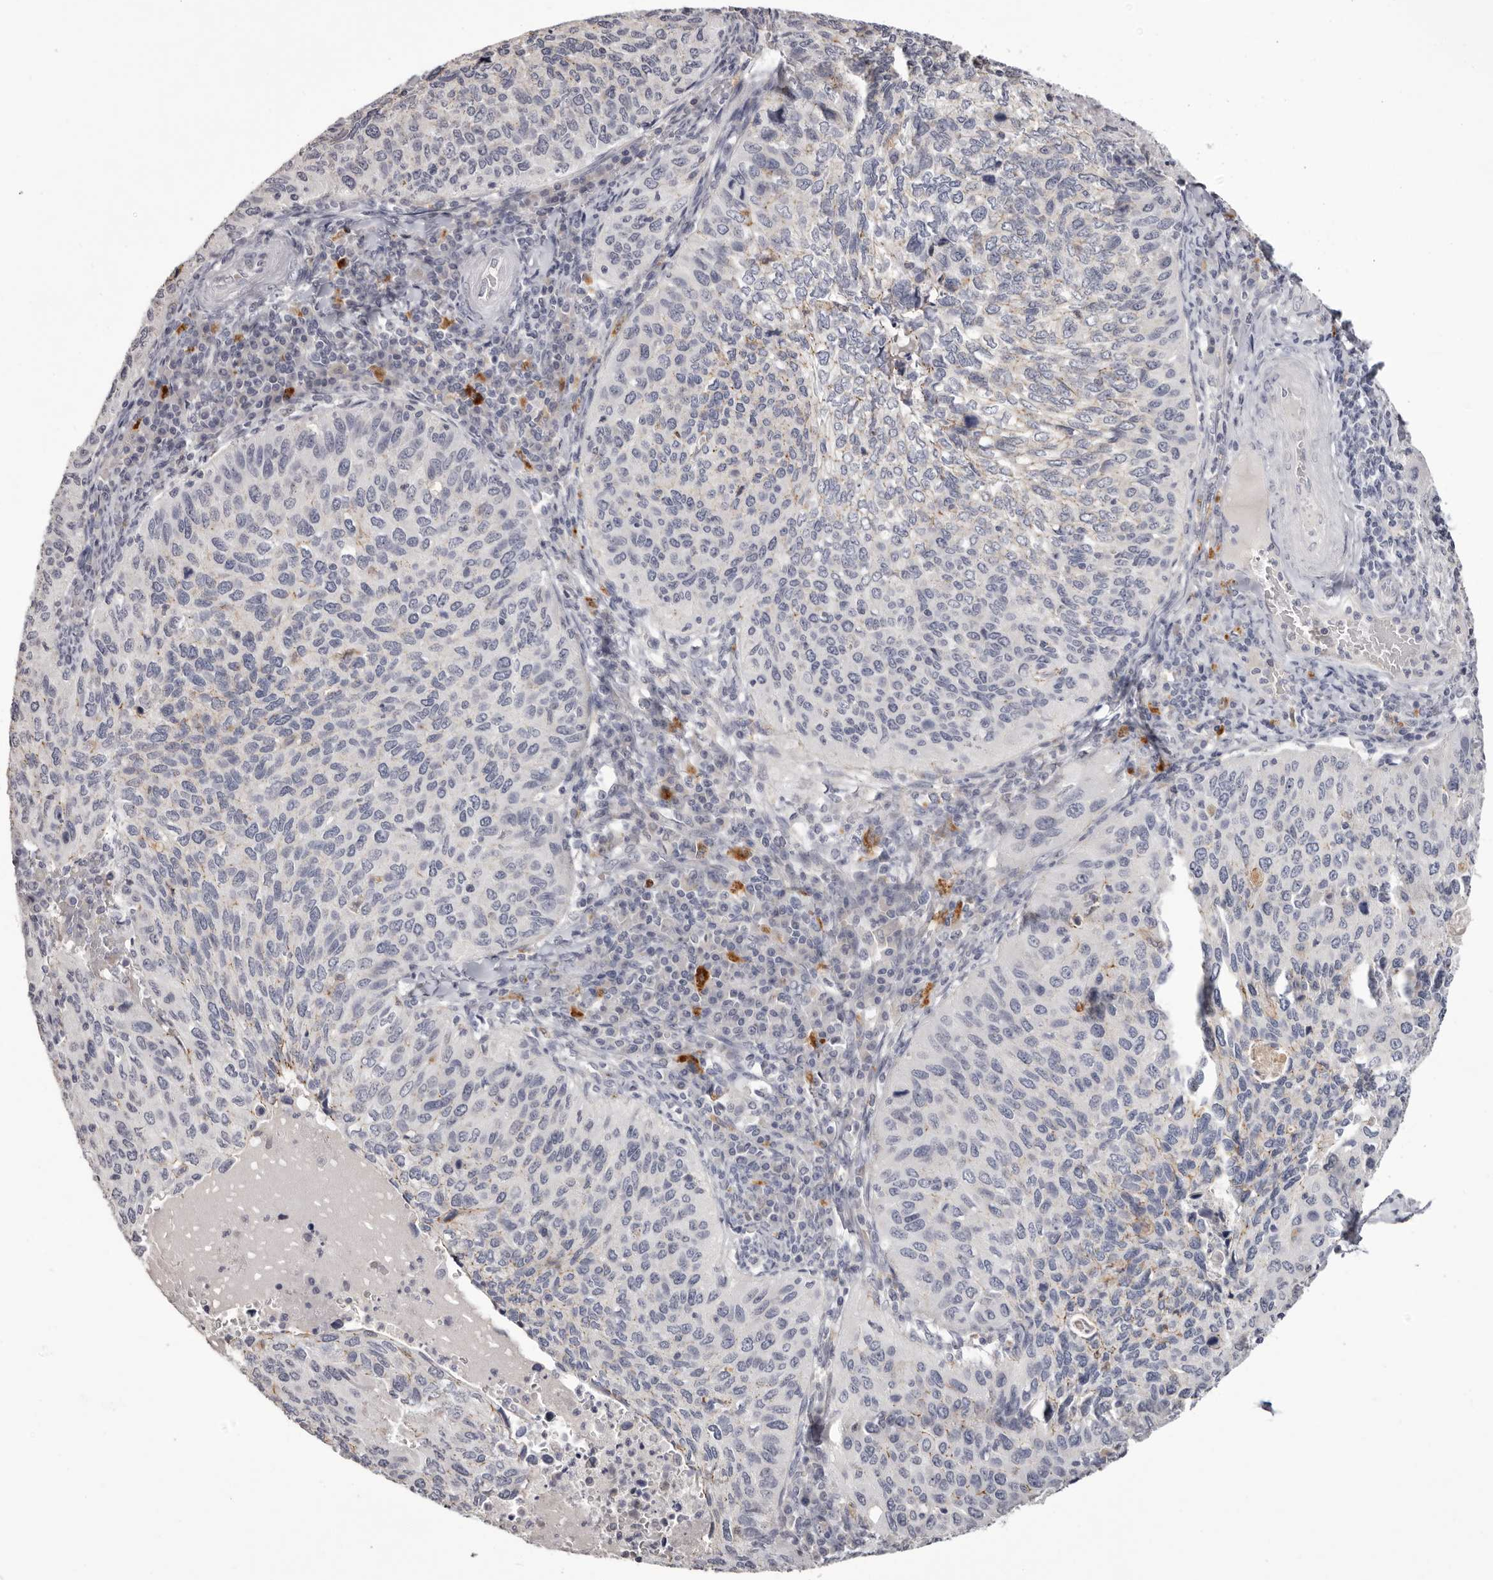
{"staining": {"intensity": "weak", "quantity": "<25%", "location": "cytoplasmic/membranous"}, "tissue": "cervical cancer", "cell_type": "Tumor cells", "image_type": "cancer", "snomed": [{"axis": "morphology", "description": "Squamous cell carcinoma, NOS"}, {"axis": "topography", "description": "Cervix"}], "caption": "DAB immunohistochemical staining of human squamous cell carcinoma (cervical) shows no significant positivity in tumor cells.", "gene": "PCDHB6", "patient": {"sex": "female", "age": 38}}